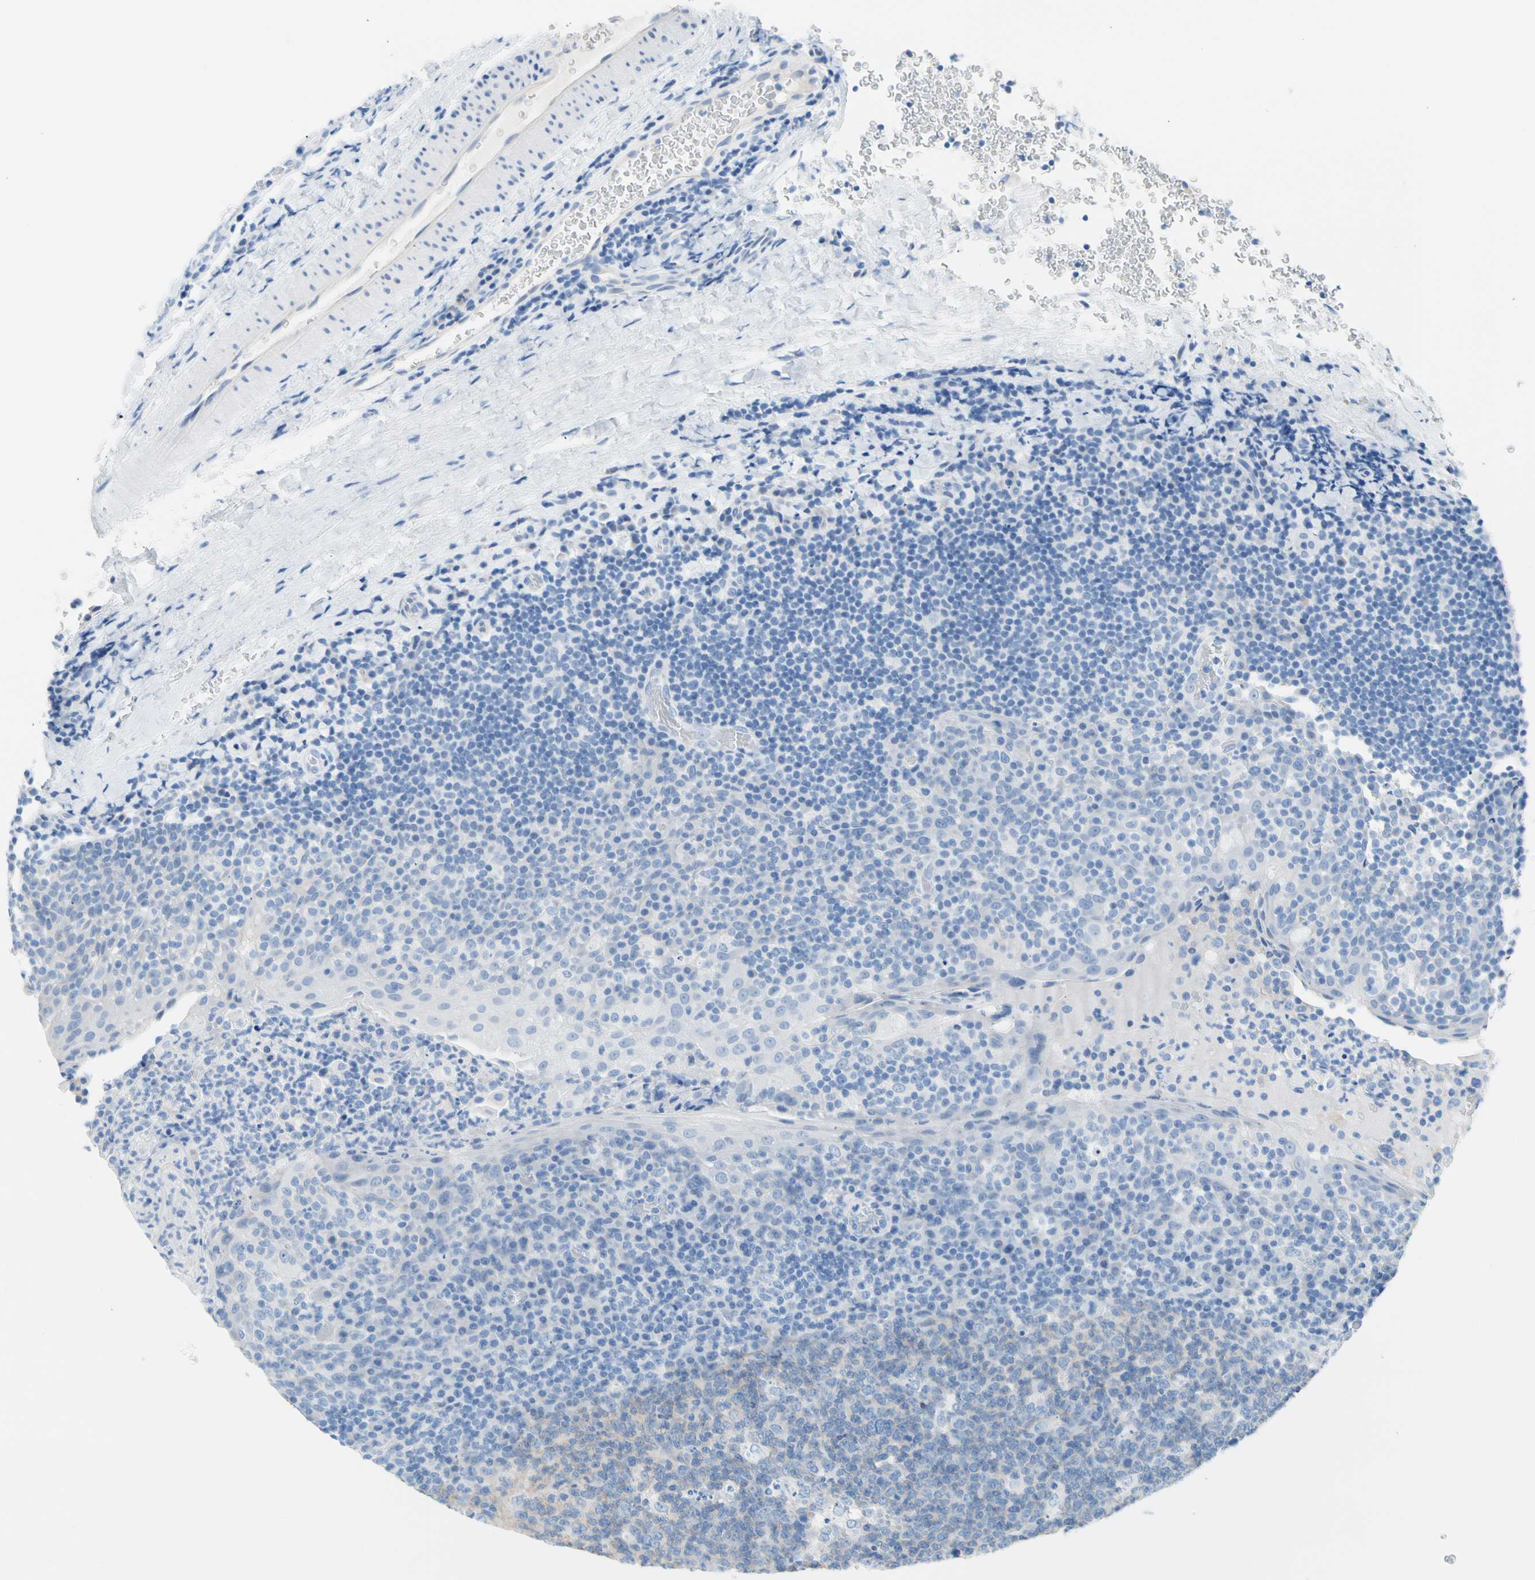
{"staining": {"intensity": "weak", "quantity": ">75%", "location": "cytoplasmic/membranous"}, "tissue": "tonsil", "cell_type": "Germinal center cells", "image_type": "normal", "snomed": [{"axis": "morphology", "description": "Normal tissue, NOS"}, {"axis": "topography", "description": "Tonsil"}], "caption": "Protein staining of normal tonsil exhibits weak cytoplasmic/membranous expression in about >75% of germinal center cells.", "gene": "CEL", "patient": {"sex": "male", "age": 17}}